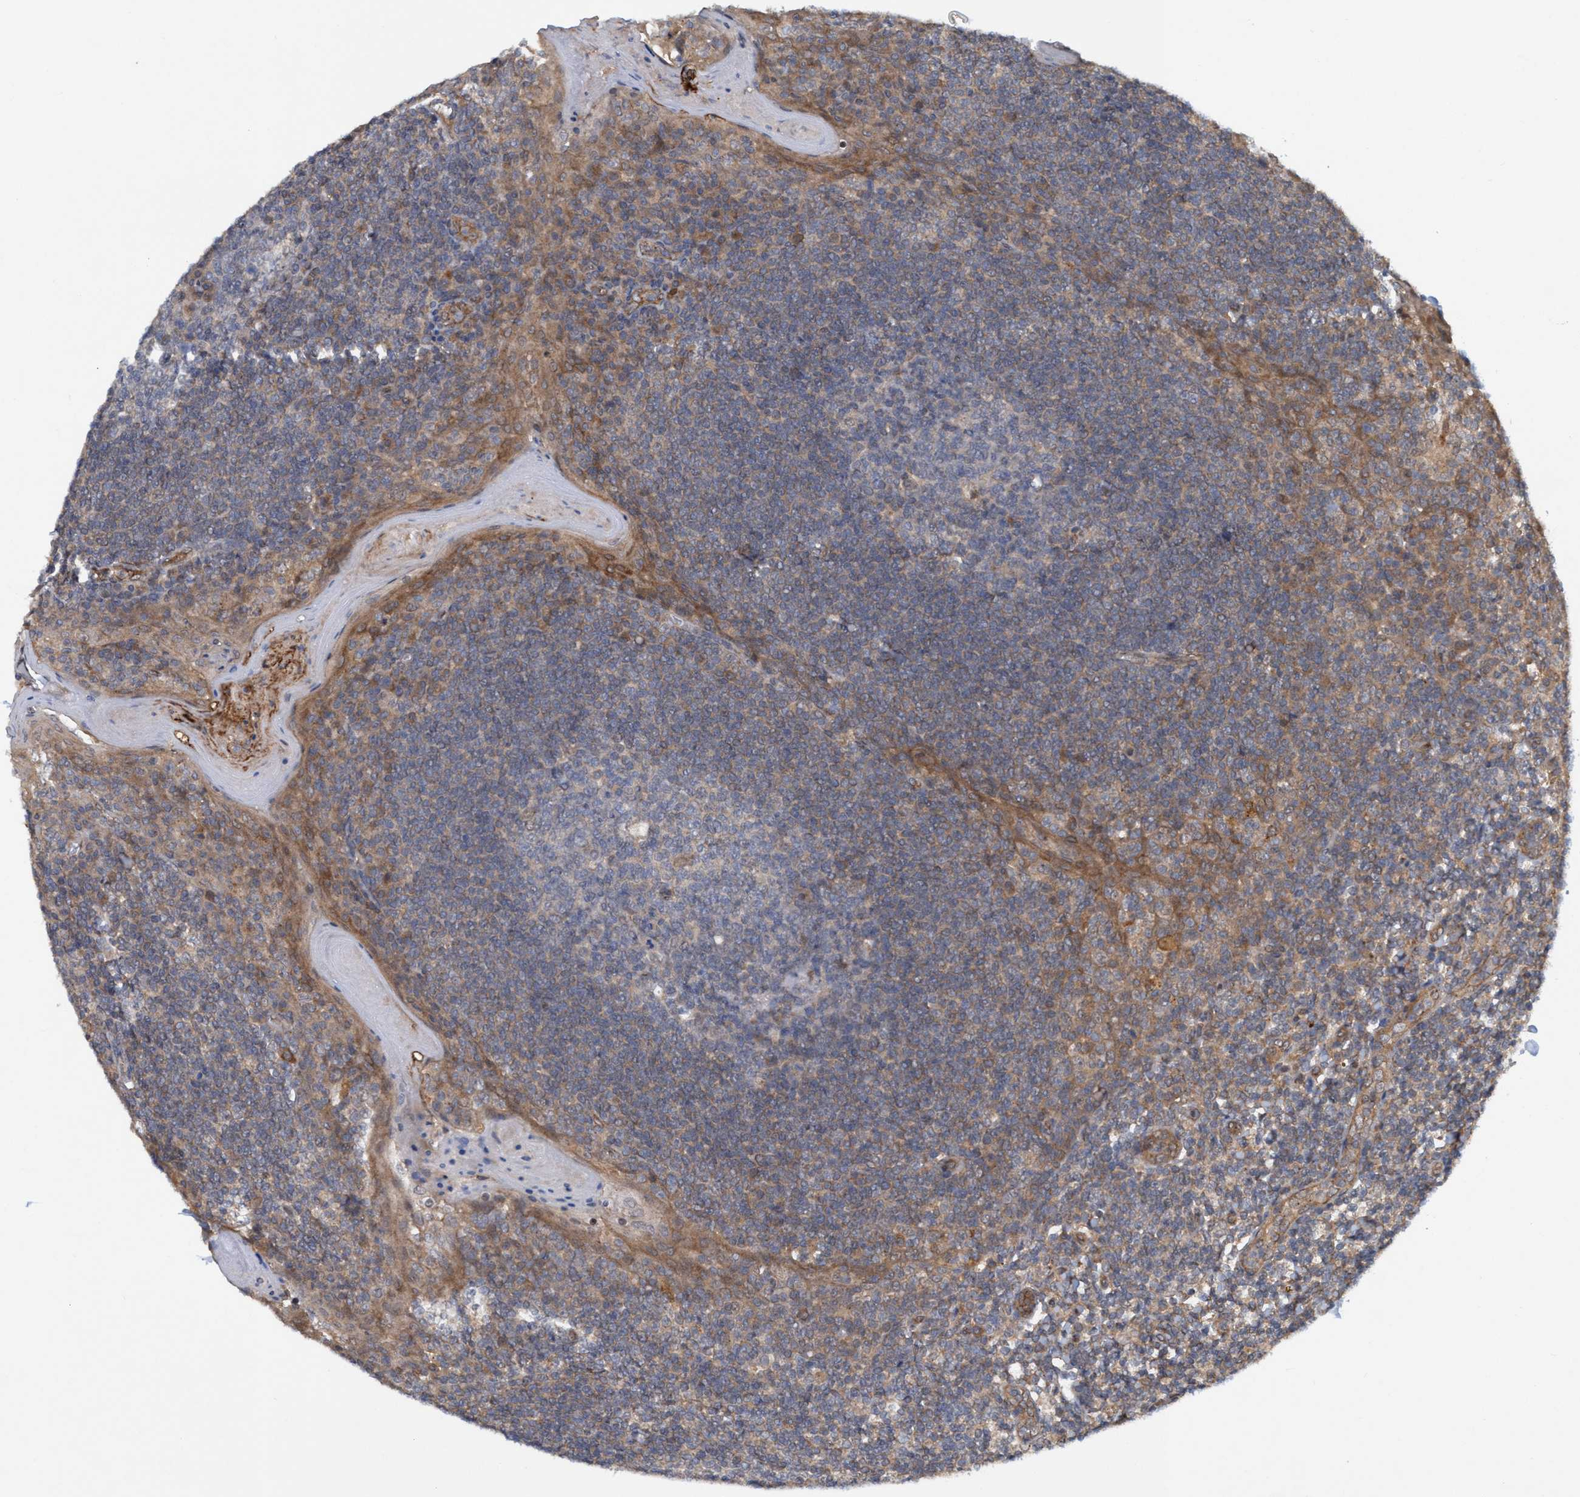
{"staining": {"intensity": "weak", "quantity": "<25%", "location": "cytoplasmic/membranous"}, "tissue": "tonsil", "cell_type": "Germinal center cells", "image_type": "normal", "snomed": [{"axis": "morphology", "description": "Normal tissue, NOS"}, {"axis": "topography", "description": "Tonsil"}], "caption": "DAB (3,3'-diaminobenzidine) immunohistochemical staining of unremarkable human tonsil exhibits no significant staining in germinal center cells. (DAB IHC, high magnification).", "gene": "TRIM65", "patient": {"sex": "male", "age": 31}}